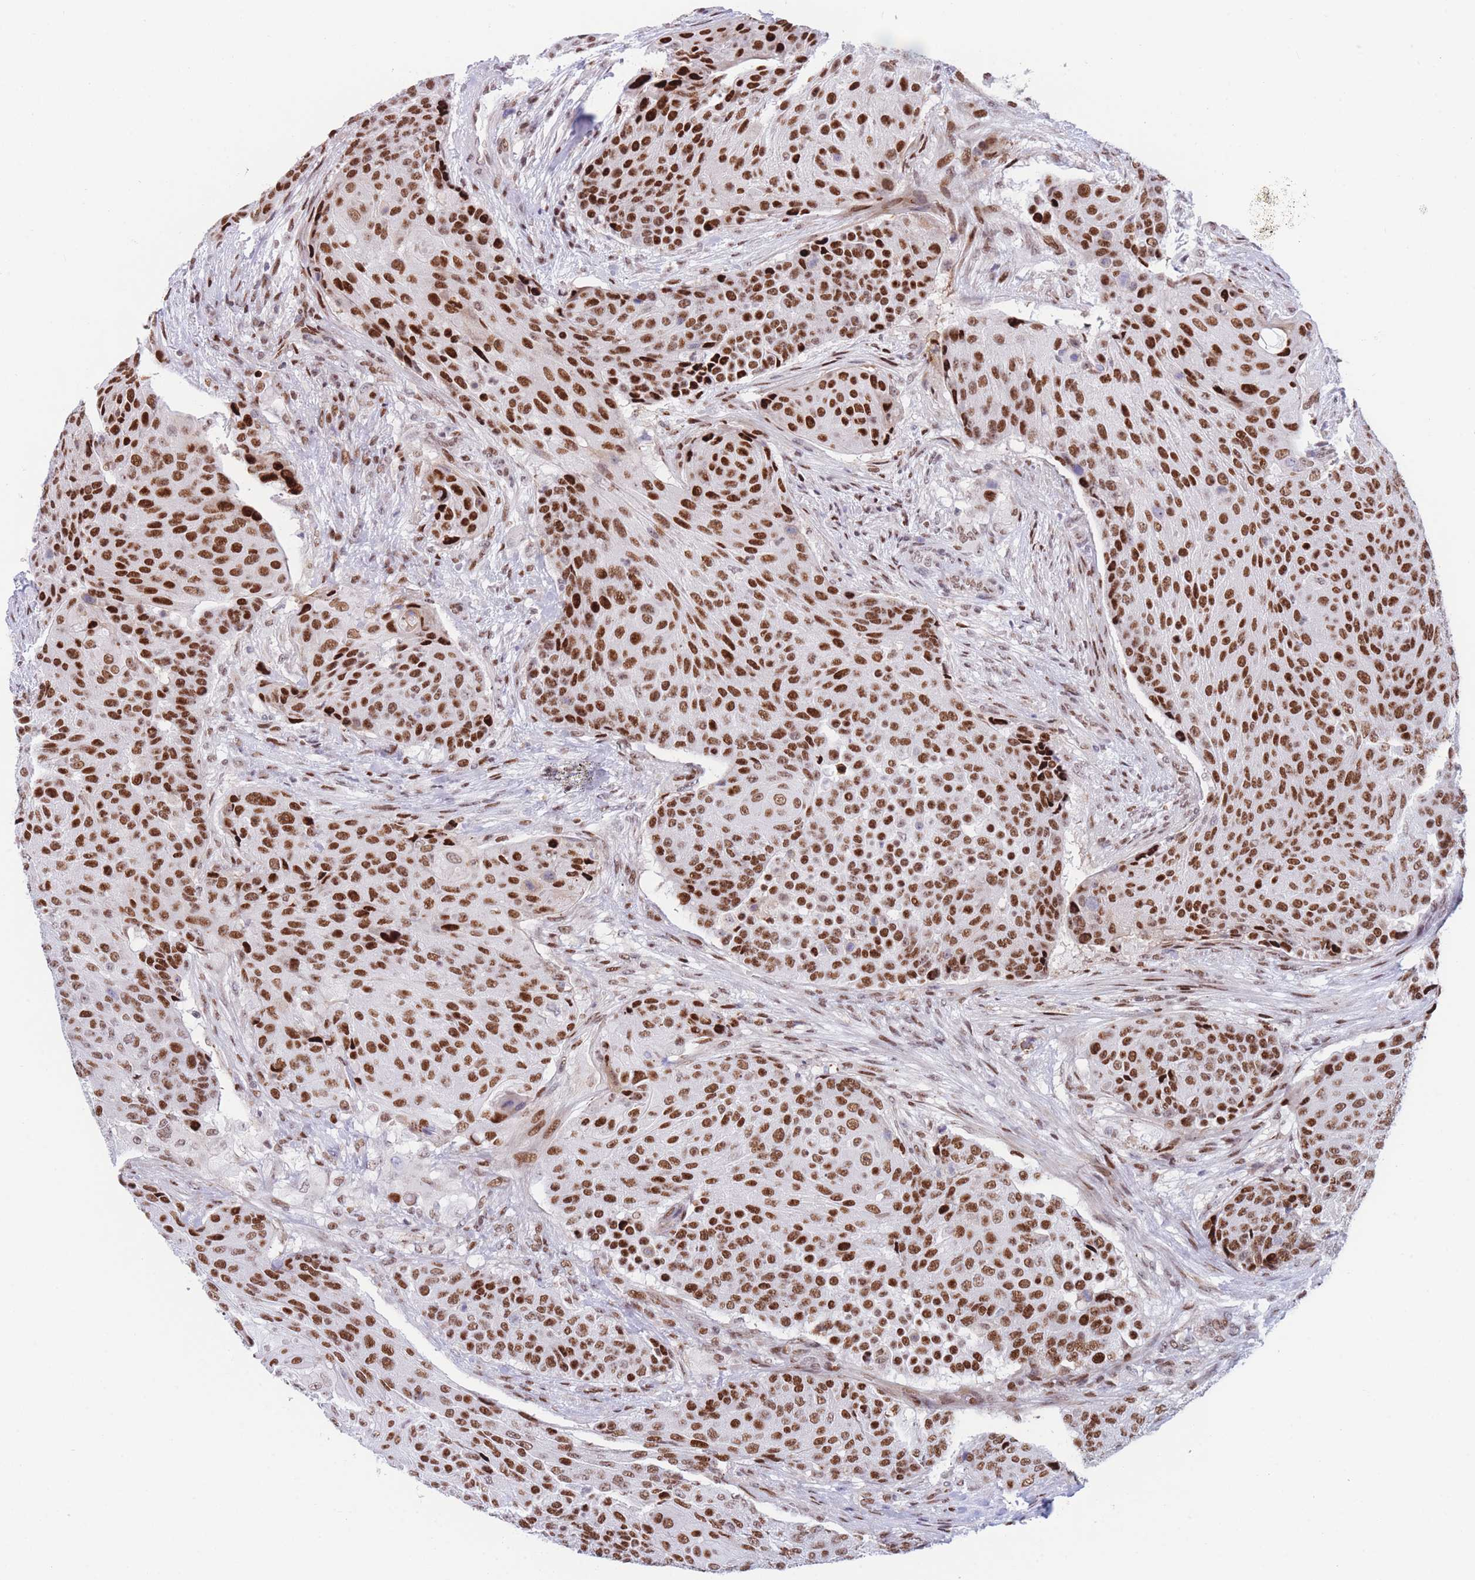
{"staining": {"intensity": "strong", "quantity": ">75%", "location": "nuclear"}, "tissue": "urothelial cancer", "cell_type": "Tumor cells", "image_type": "cancer", "snomed": [{"axis": "morphology", "description": "Urothelial carcinoma, High grade"}, {"axis": "topography", "description": "Urinary bladder"}], "caption": "Strong nuclear expression is present in about >75% of tumor cells in high-grade urothelial carcinoma. Using DAB (3,3'-diaminobenzidine) (brown) and hematoxylin (blue) stains, captured at high magnification using brightfield microscopy.", "gene": "DNAJC3", "patient": {"sex": "female", "age": 63}}